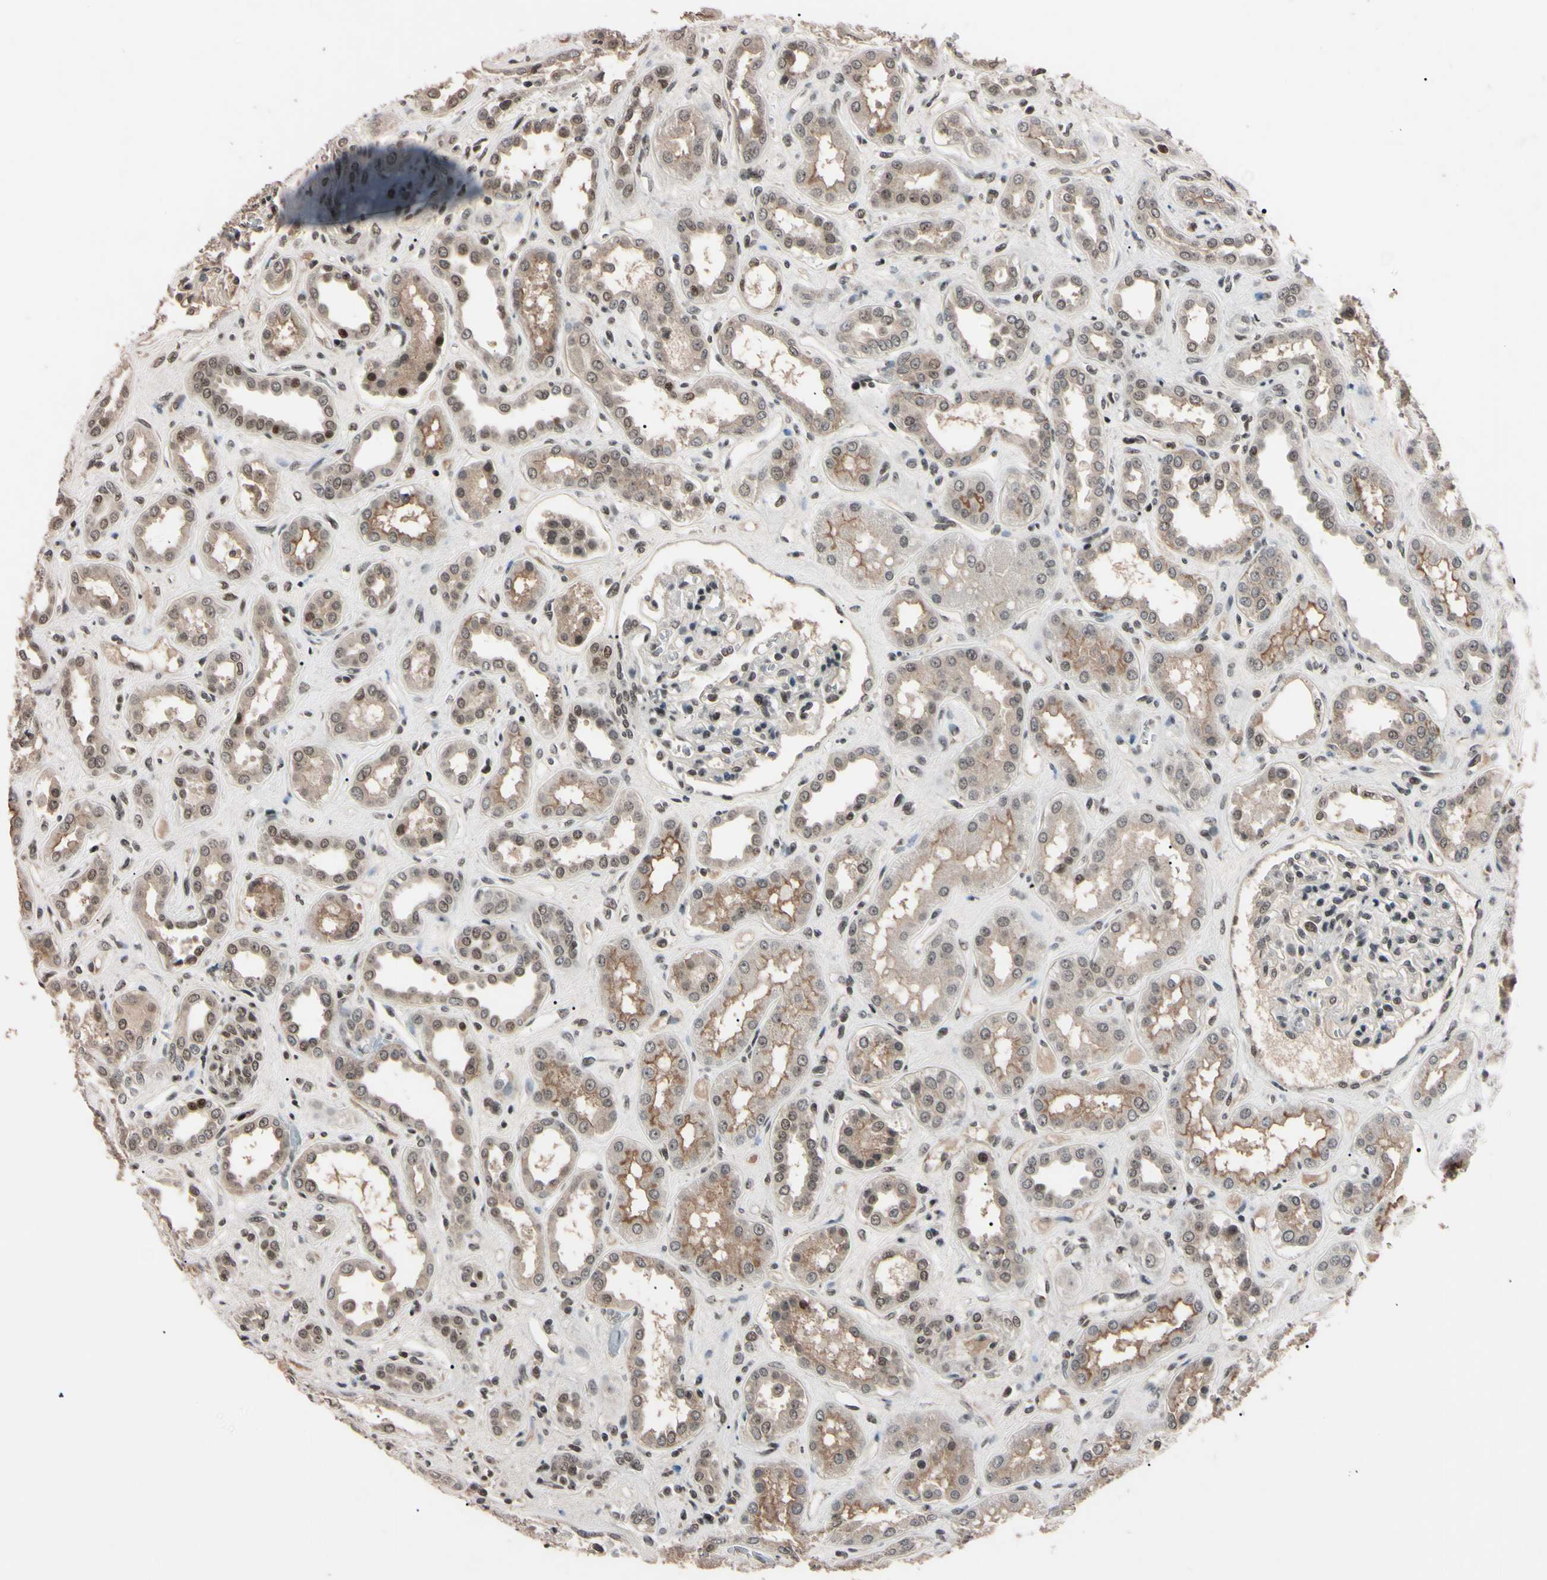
{"staining": {"intensity": "moderate", "quantity": "<25%", "location": "nuclear"}, "tissue": "kidney", "cell_type": "Cells in glomeruli", "image_type": "normal", "snomed": [{"axis": "morphology", "description": "Normal tissue, NOS"}, {"axis": "topography", "description": "Kidney"}], "caption": "There is low levels of moderate nuclear positivity in cells in glomeruli of benign kidney, as demonstrated by immunohistochemical staining (brown color).", "gene": "YY1", "patient": {"sex": "male", "age": 59}}